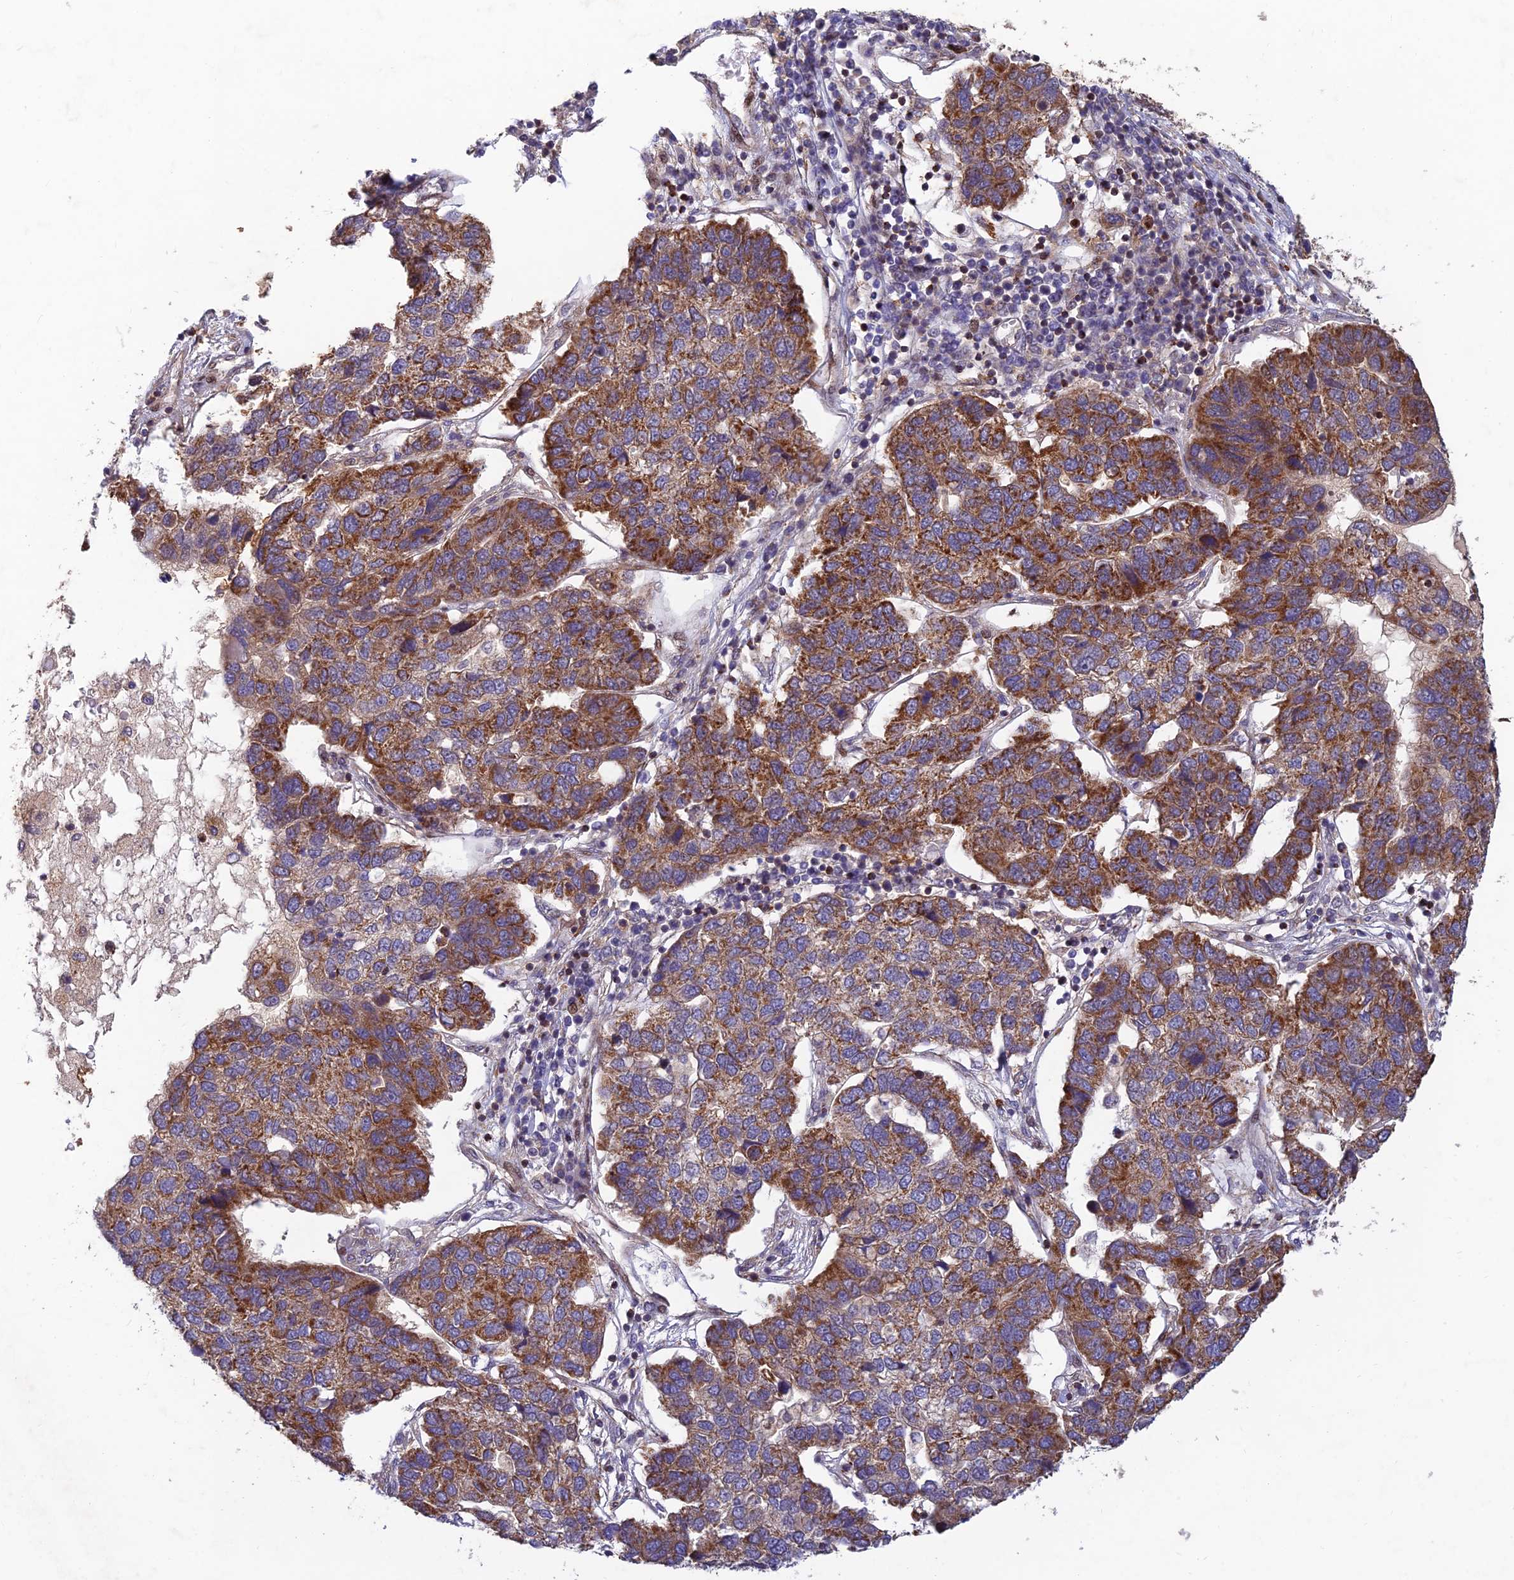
{"staining": {"intensity": "strong", "quantity": "25%-75%", "location": "cytoplasmic/membranous"}, "tissue": "pancreatic cancer", "cell_type": "Tumor cells", "image_type": "cancer", "snomed": [{"axis": "morphology", "description": "Adenocarcinoma, NOS"}, {"axis": "topography", "description": "Pancreas"}], "caption": "Pancreatic cancer (adenocarcinoma) was stained to show a protein in brown. There is high levels of strong cytoplasmic/membranous positivity in about 25%-75% of tumor cells. Using DAB (brown) and hematoxylin (blue) stains, captured at high magnification using brightfield microscopy.", "gene": "RELCH", "patient": {"sex": "female", "age": 61}}